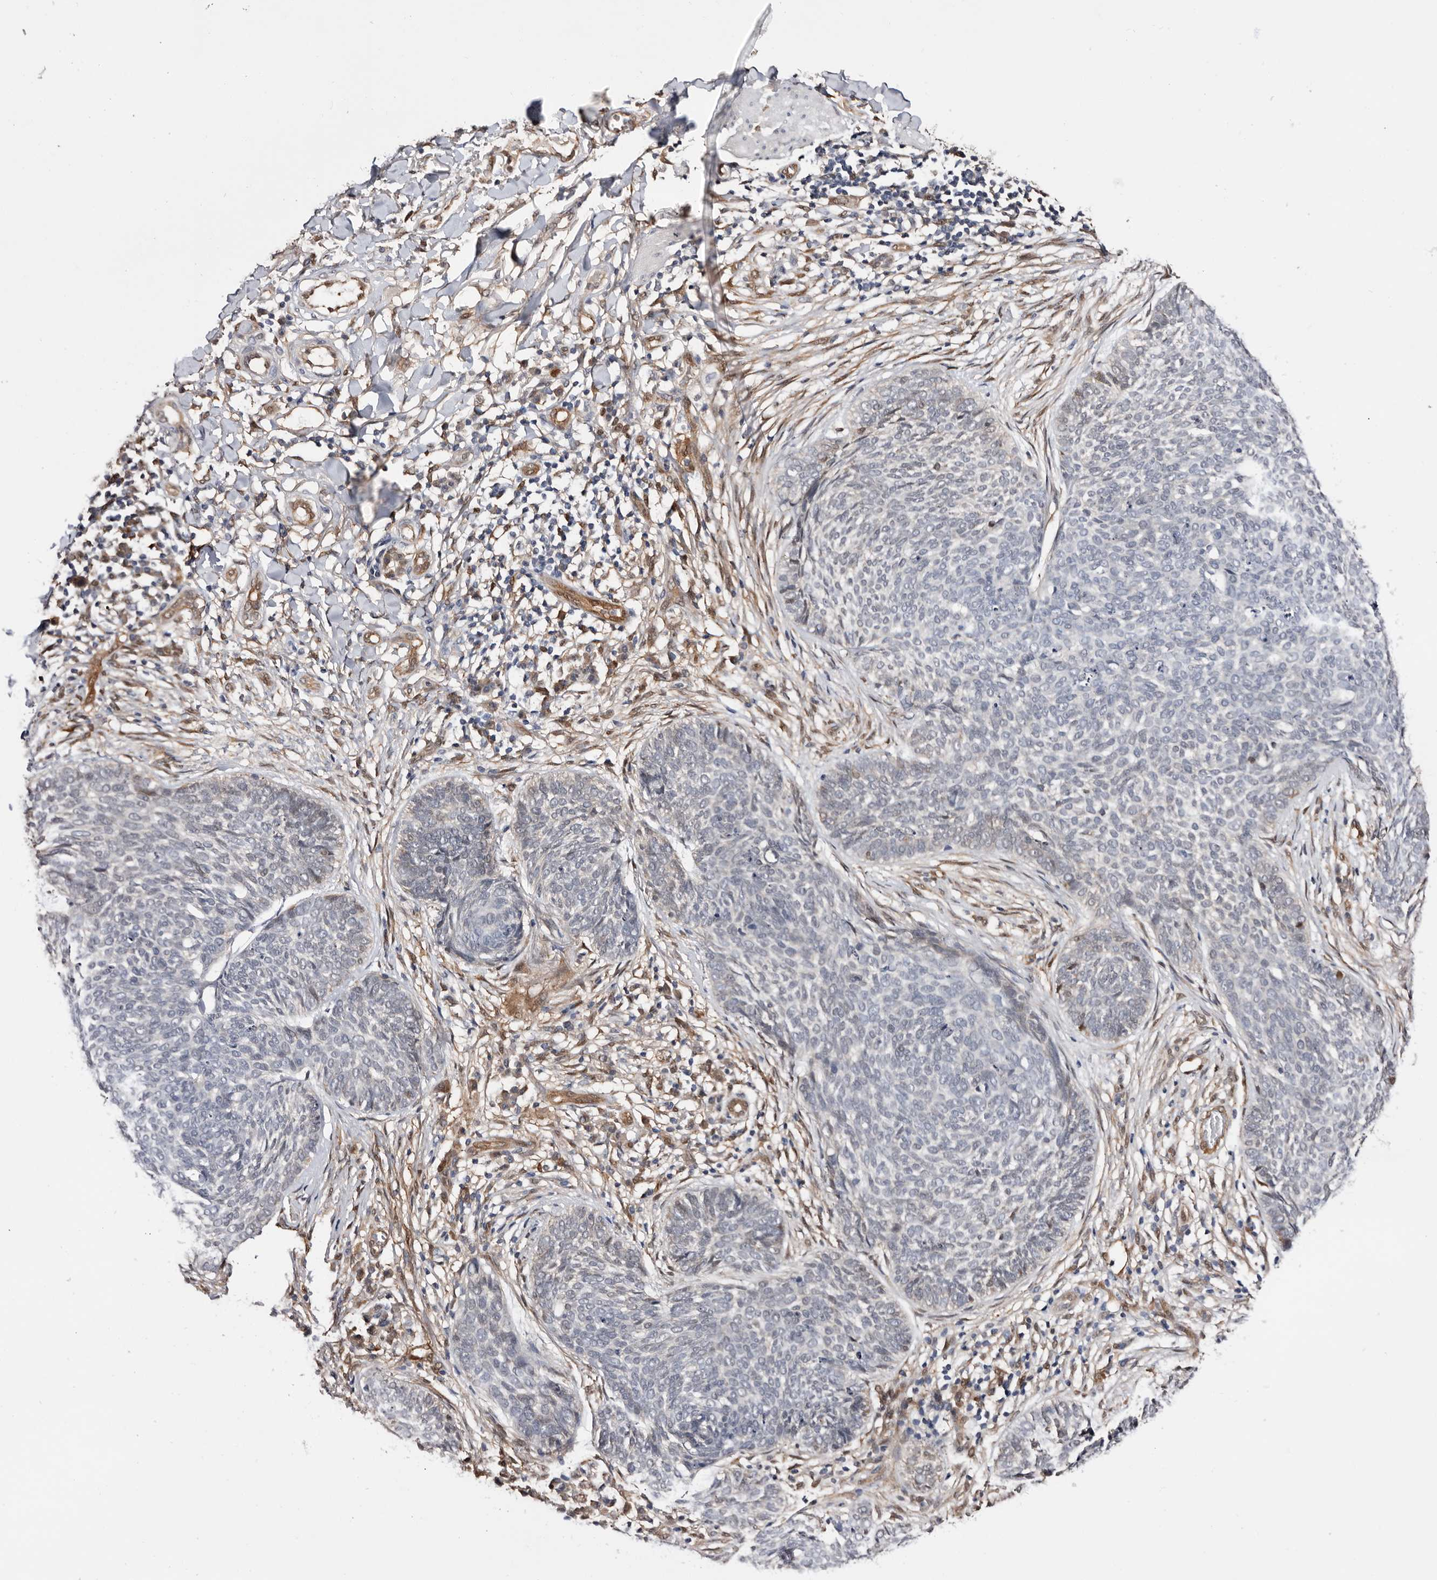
{"staining": {"intensity": "negative", "quantity": "none", "location": "none"}, "tissue": "skin cancer", "cell_type": "Tumor cells", "image_type": "cancer", "snomed": [{"axis": "morphology", "description": "Basal cell carcinoma"}, {"axis": "topography", "description": "Skin"}], "caption": "Immunohistochemistry photomicrograph of skin cancer (basal cell carcinoma) stained for a protein (brown), which shows no expression in tumor cells.", "gene": "TP53I3", "patient": {"sex": "female", "age": 64}}